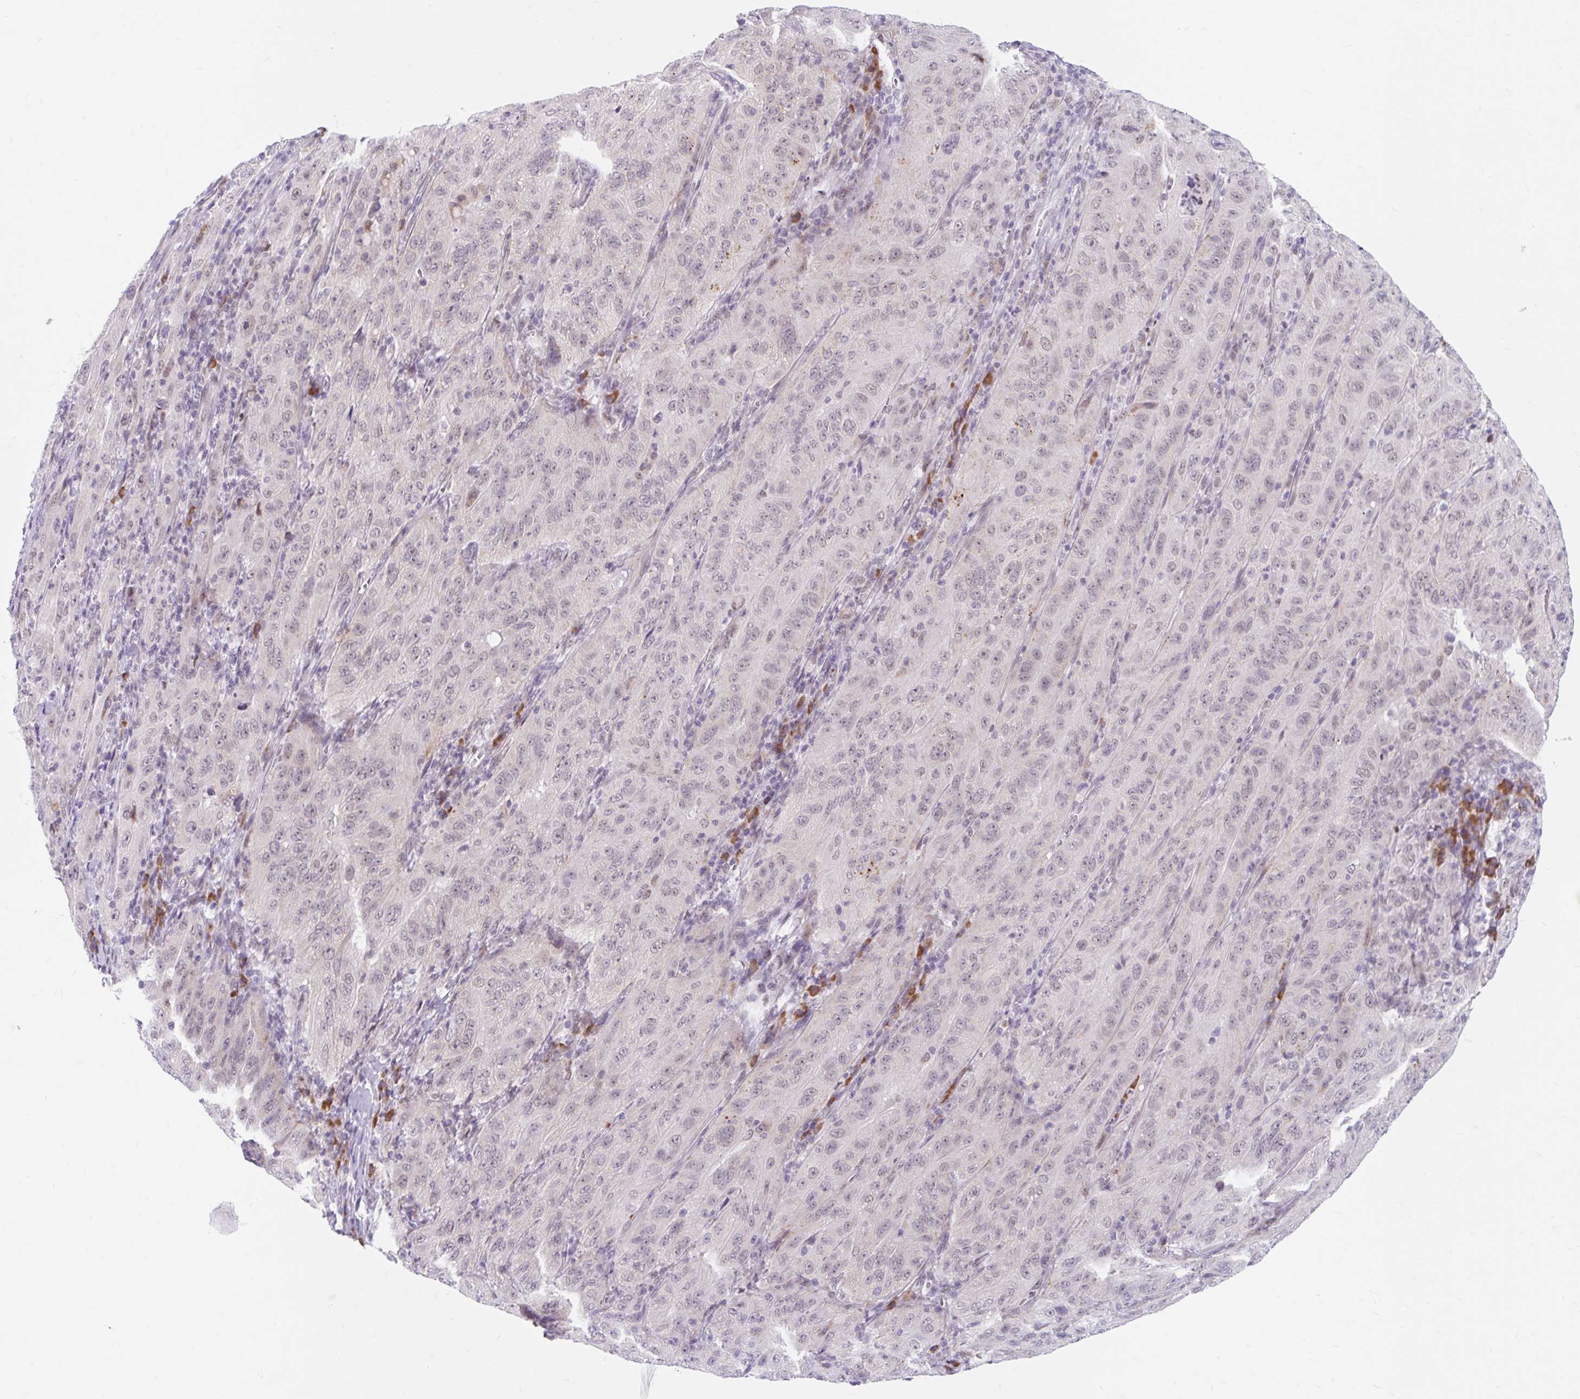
{"staining": {"intensity": "negative", "quantity": "none", "location": "none"}, "tissue": "pancreatic cancer", "cell_type": "Tumor cells", "image_type": "cancer", "snomed": [{"axis": "morphology", "description": "Adenocarcinoma, NOS"}, {"axis": "topography", "description": "Pancreas"}], "caption": "Immunohistochemical staining of pancreatic cancer (adenocarcinoma) exhibits no significant expression in tumor cells.", "gene": "SRSF10", "patient": {"sex": "male", "age": 63}}